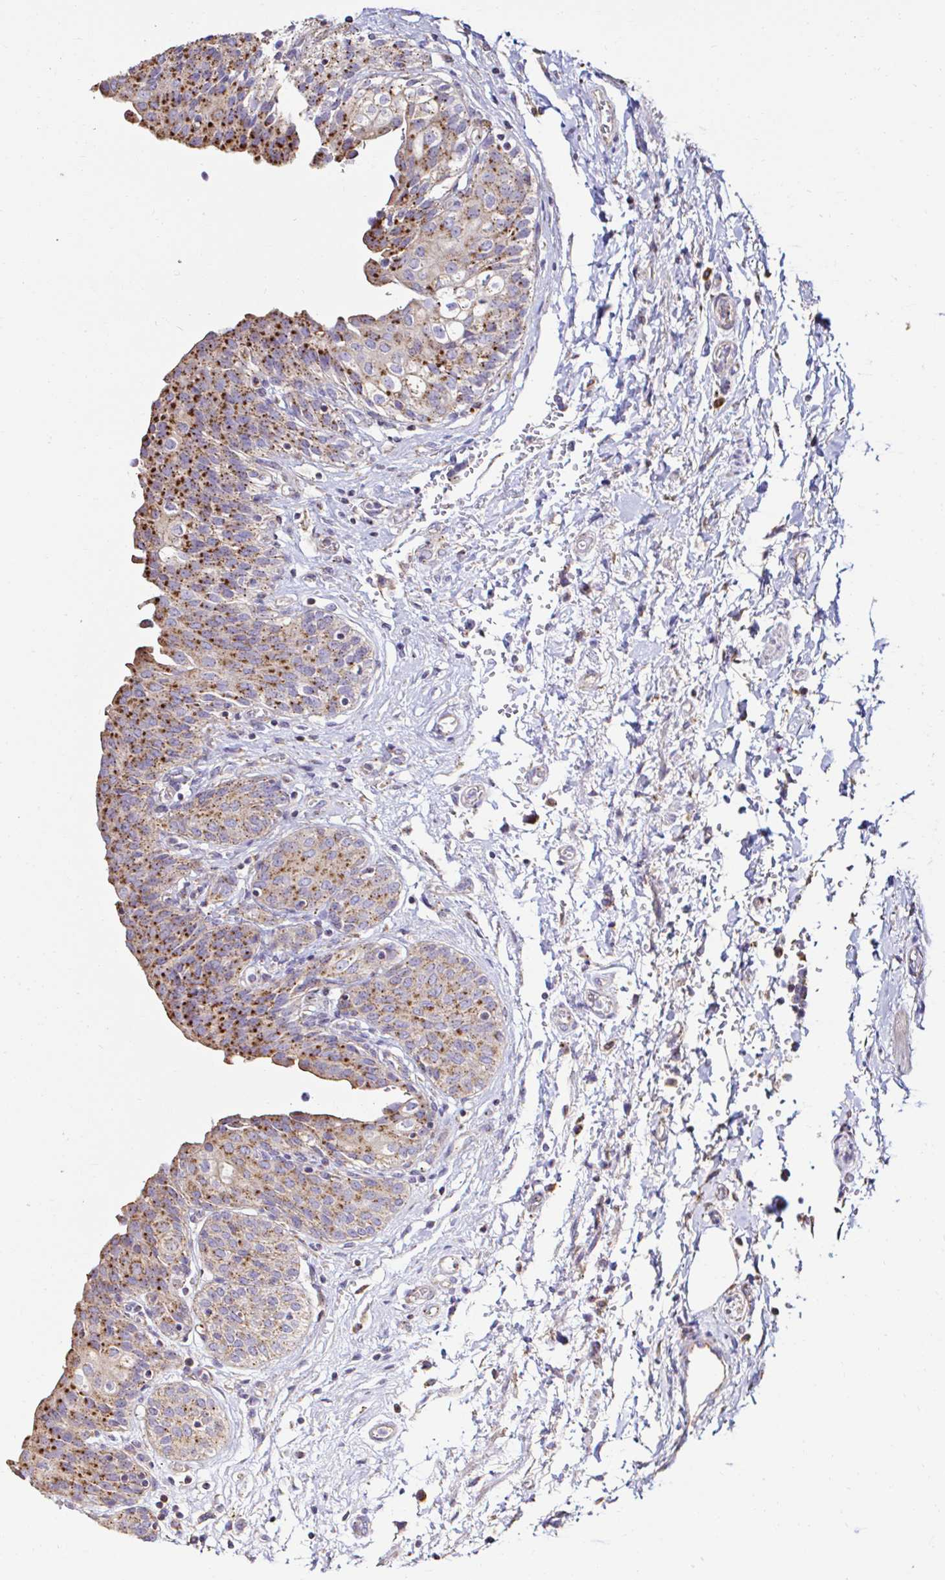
{"staining": {"intensity": "strong", "quantity": "25%-75%", "location": "cytoplasmic/membranous"}, "tissue": "urinary bladder", "cell_type": "Urothelial cells", "image_type": "normal", "snomed": [{"axis": "morphology", "description": "Normal tissue, NOS"}, {"axis": "topography", "description": "Urinary bladder"}], "caption": "Strong cytoplasmic/membranous protein staining is seen in about 25%-75% of urothelial cells in urinary bladder.", "gene": "GALNS", "patient": {"sex": "male", "age": 68}}